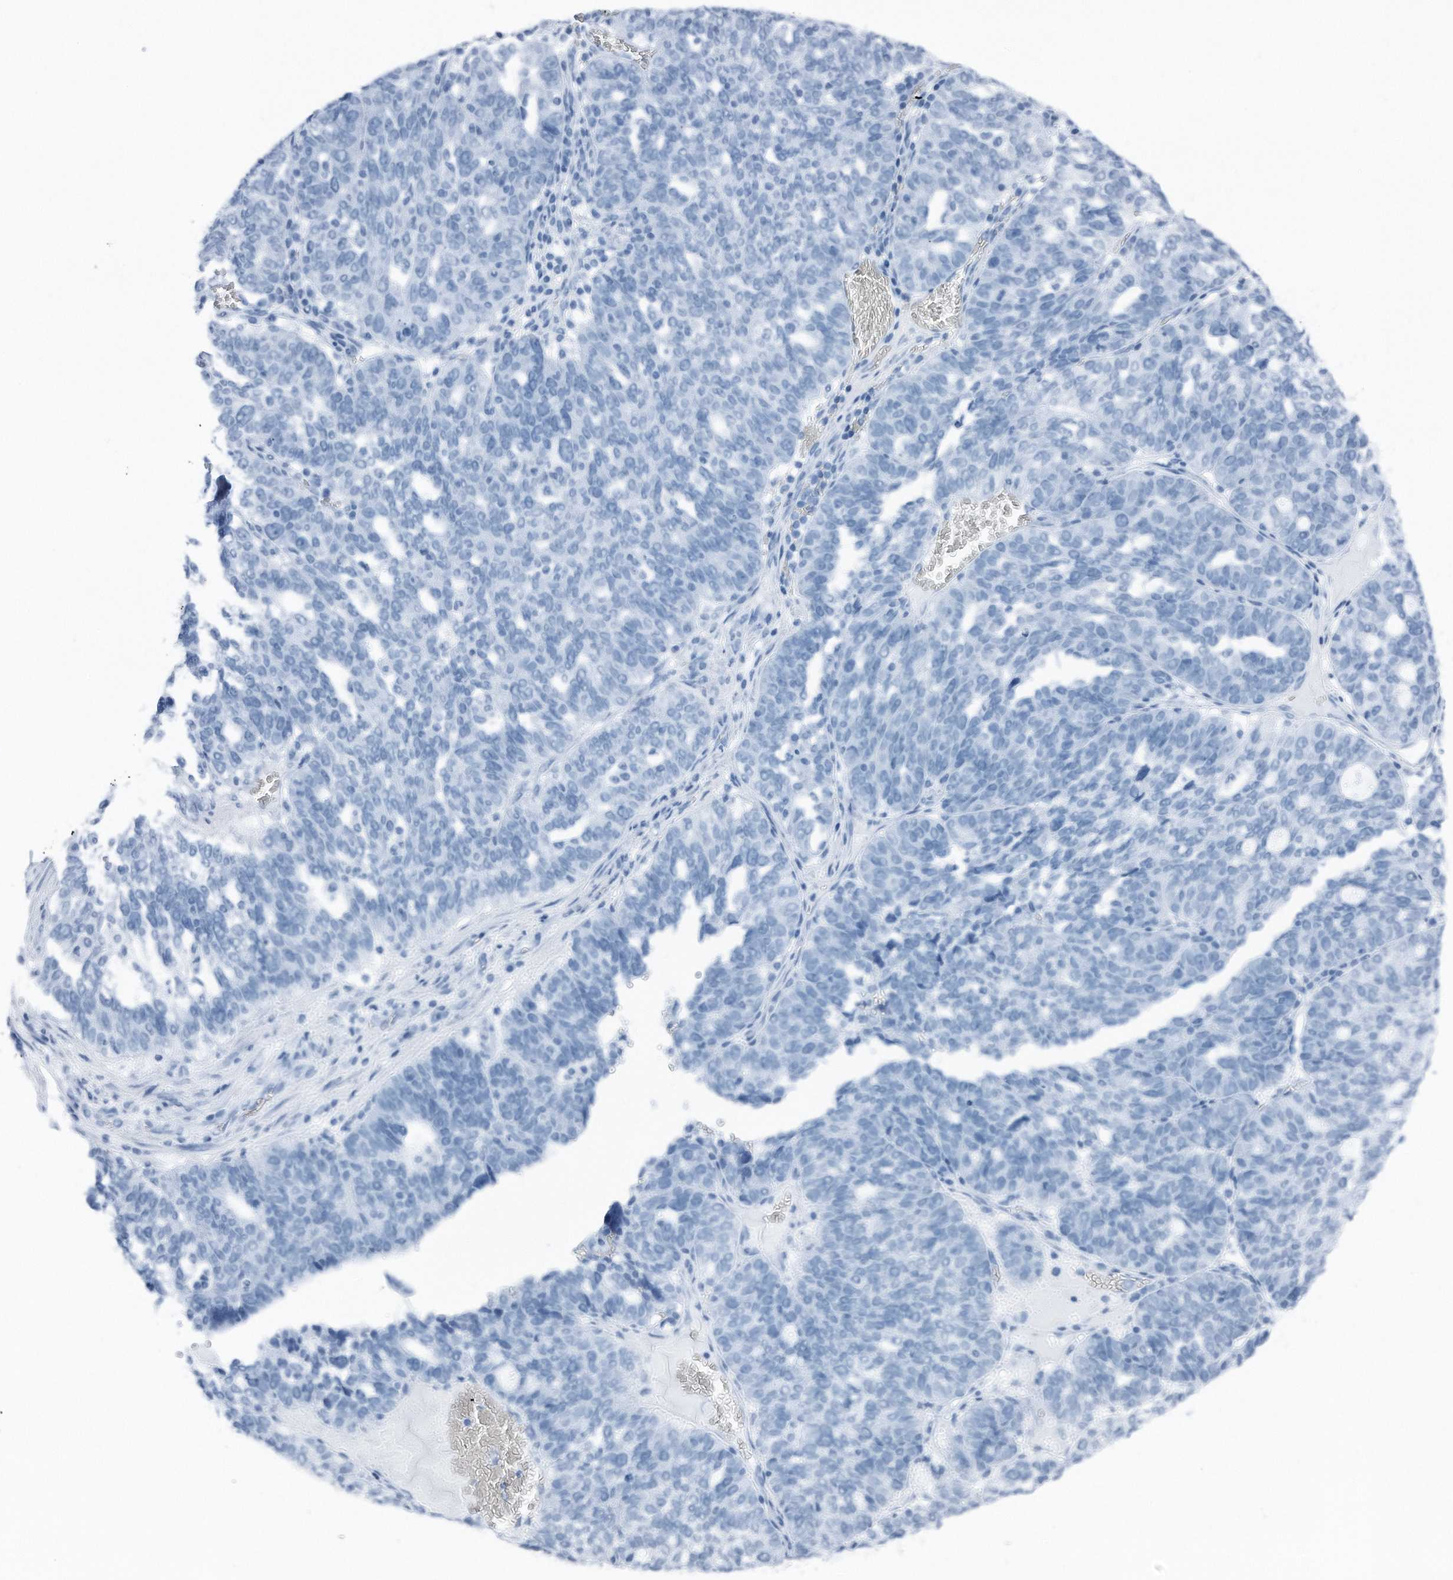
{"staining": {"intensity": "negative", "quantity": "none", "location": "none"}, "tissue": "ovarian cancer", "cell_type": "Tumor cells", "image_type": "cancer", "snomed": [{"axis": "morphology", "description": "Cystadenocarcinoma, serous, NOS"}, {"axis": "topography", "description": "Ovary"}], "caption": "Tumor cells are negative for brown protein staining in serous cystadenocarcinoma (ovarian). (Stains: DAB (3,3'-diaminobenzidine) immunohistochemistry (IHC) with hematoxylin counter stain, Microscopy: brightfield microscopy at high magnification).", "gene": "YRDC", "patient": {"sex": "female", "age": 59}}